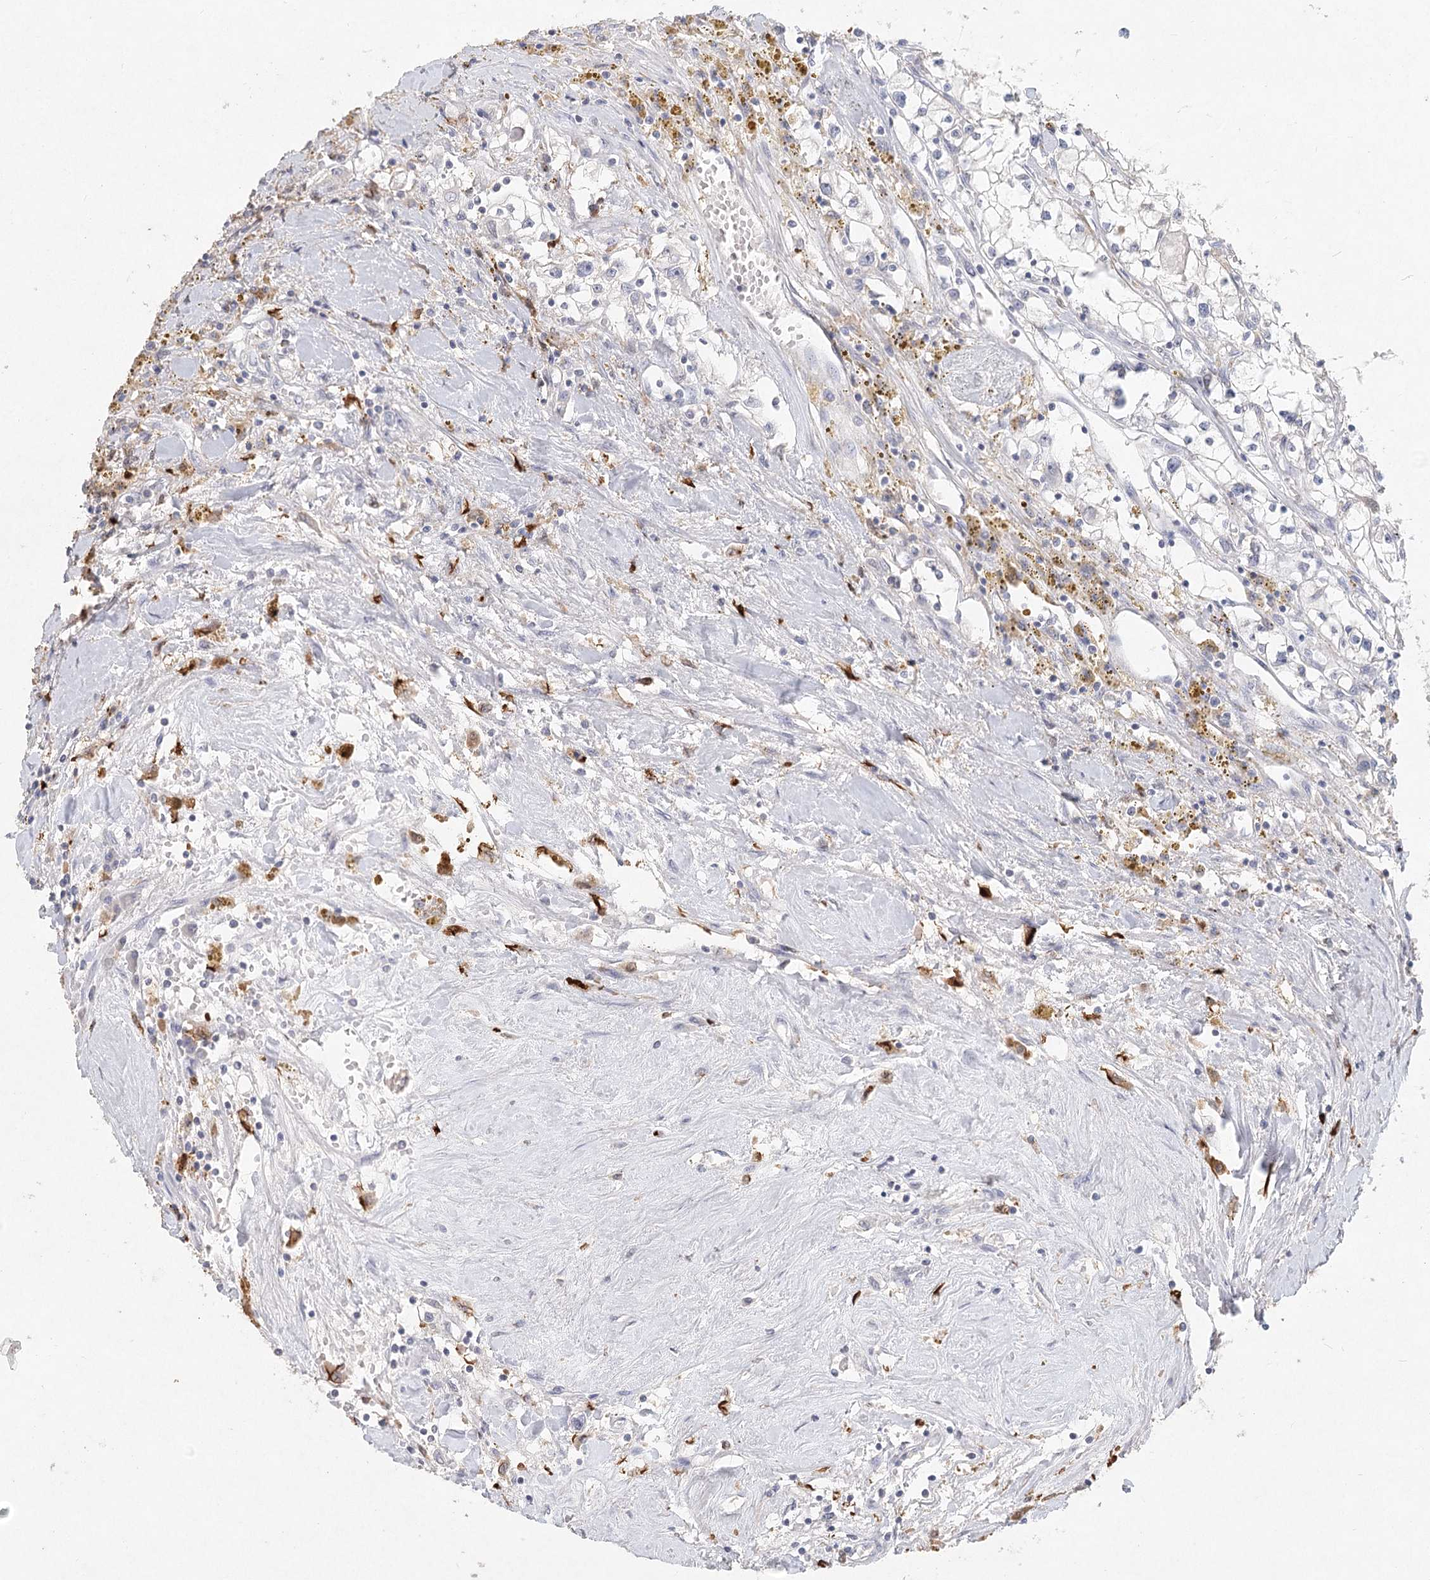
{"staining": {"intensity": "negative", "quantity": "none", "location": "none"}, "tissue": "renal cancer", "cell_type": "Tumor cells", "image_type": "cancer", "snomed": [{"axis": "morphology", "description": "Adenocarcinoma, NOS"}, {"axis": "topography", "description": "Kidney"}], "caption": "There is no significant staining in tumor cells of renal cancer.", "gene": "ARSI", "patient": {"sex": "male", "age": 56}}